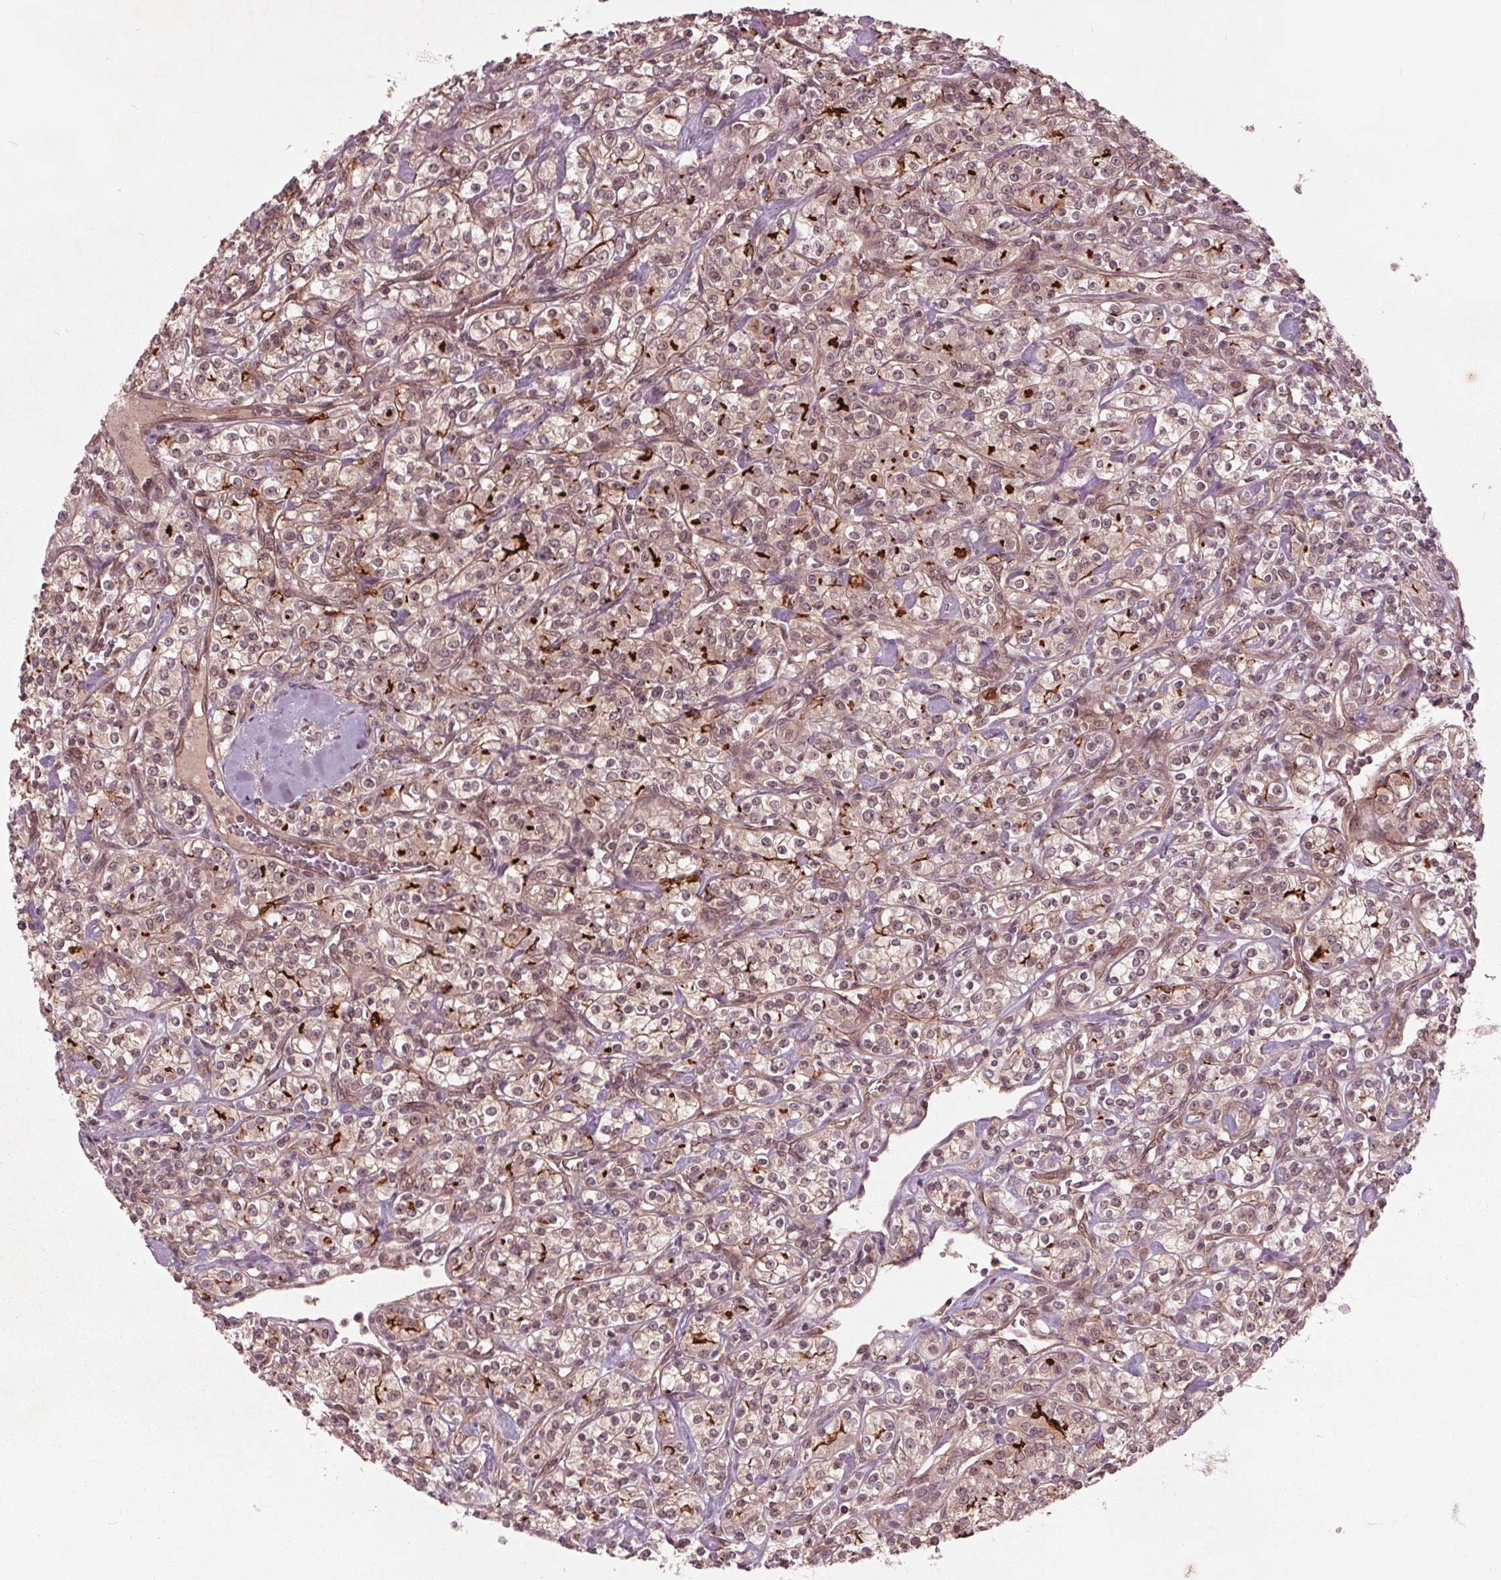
{"staining": {"intensity": "weak", "quantity": "25%-75%", "location": "cytoplasmic/membranous,nuclear"}, "tissue": "renal cancer", "cell_type": "Tumor cells", "image_type": "cancer", "snomed": [{"axis": "morphology", "description": "Adenocarcinoma, NOS"}, {"axis": "topography", "description": "Kidney"}], "caption": "Weak cytoplasmic/membranous and nuclear protein expression is present in about 25%-75% of tumor cells in renal cancer (adenocarcinoma). (IHC, brightfield microscopy, high magnification).", "gene": "BTBD1", "patient": {"sex": "male", "age": 77}}